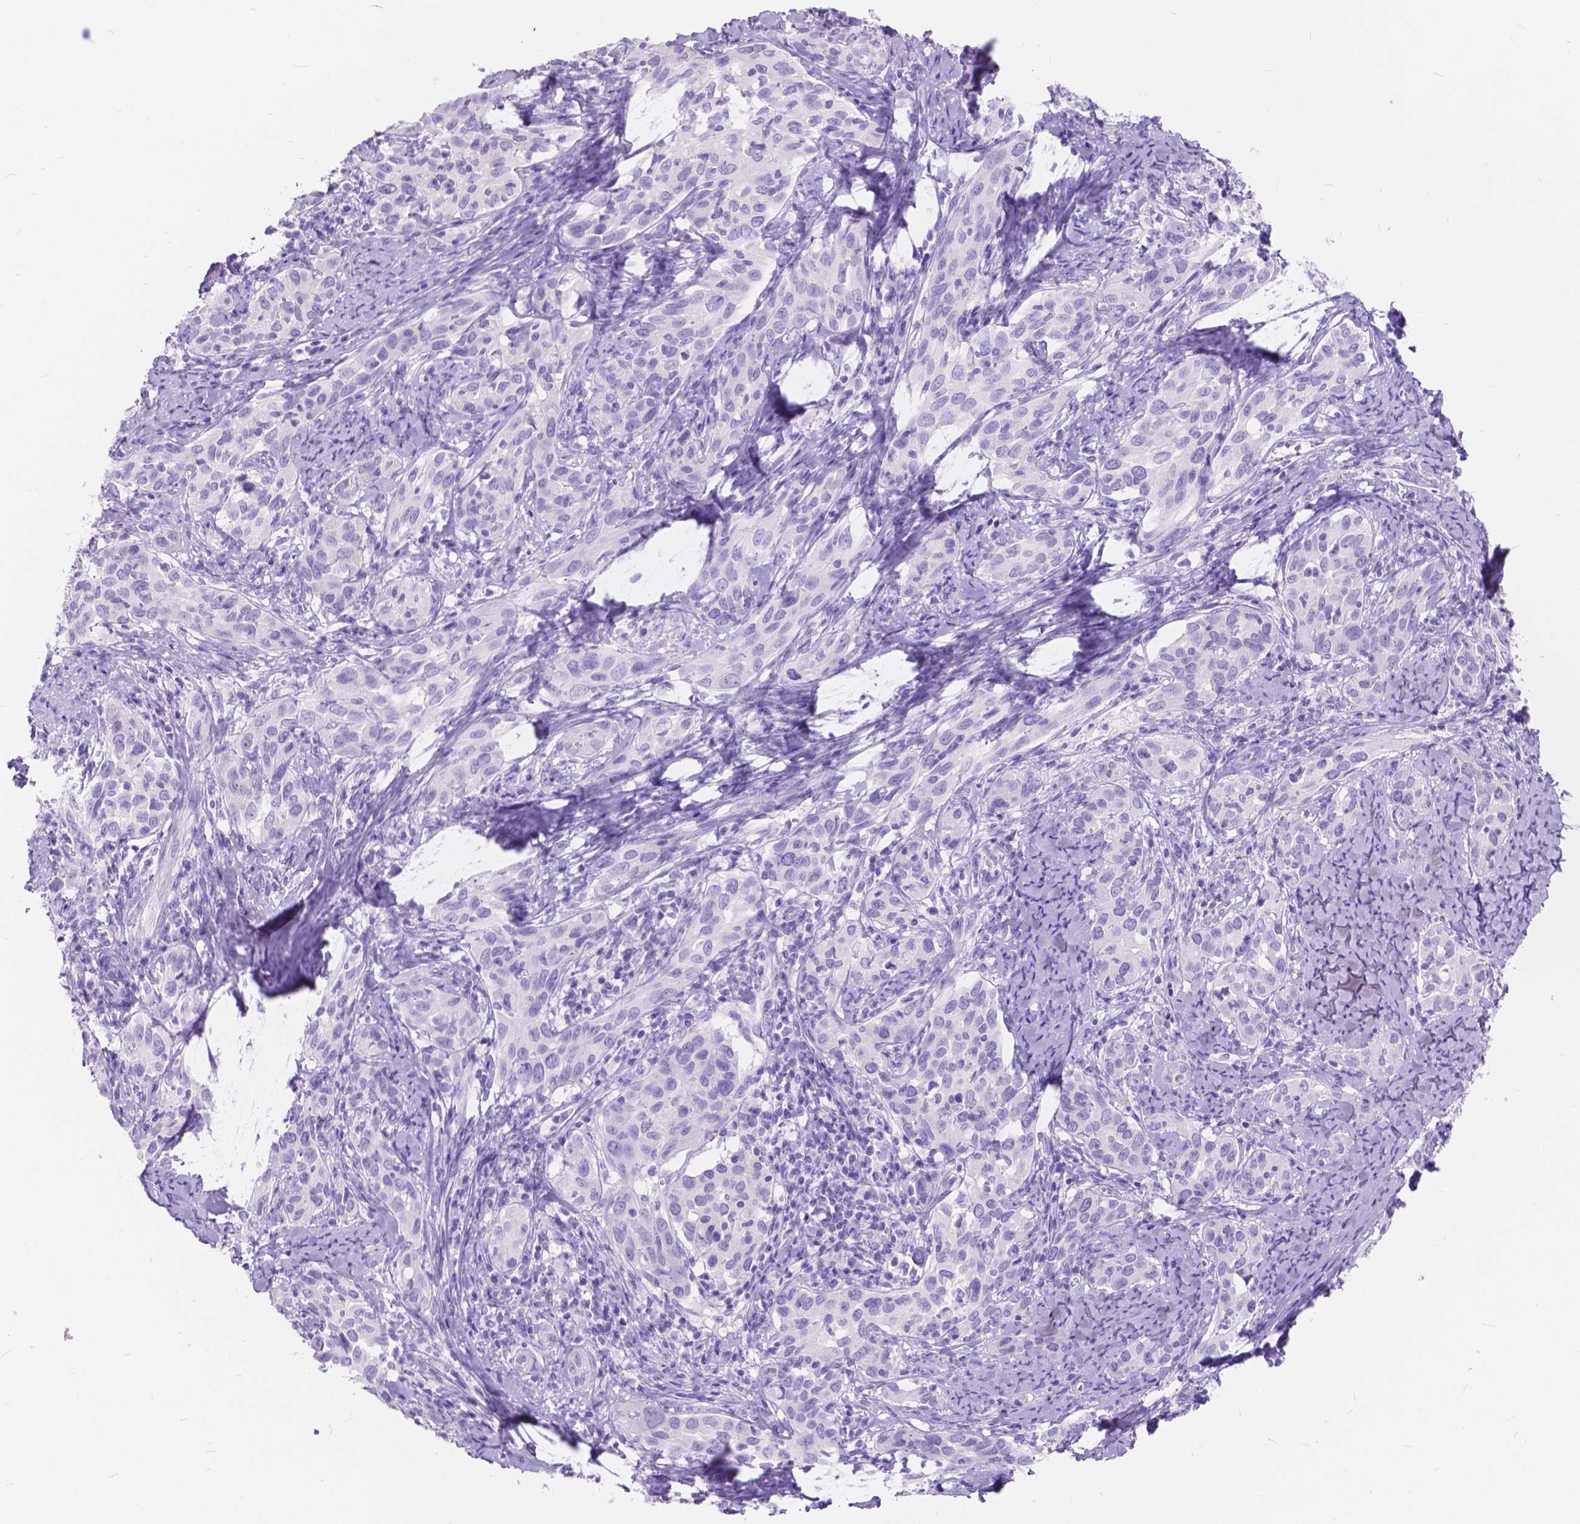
{"staining": {"intensity": "negative", "quantity": "none", "location": "none"}, "tissue": "cervical cancer", "cell_type": "Tumor cells", "image_type": "cancer", "snomed": [{"axis": "morphology", "description": "Squamous cell carcinoma, NOS"}, {"axis": "topography", "description": "Cervix"}], "caption": "This is a micrograph of immunohistochemistry staining of cervical cancer (squamous cell carcinoma), which shows no staining in tumor cells.", "gene": "FOXL2", "patient": {"sex": "female", "age": 51}}